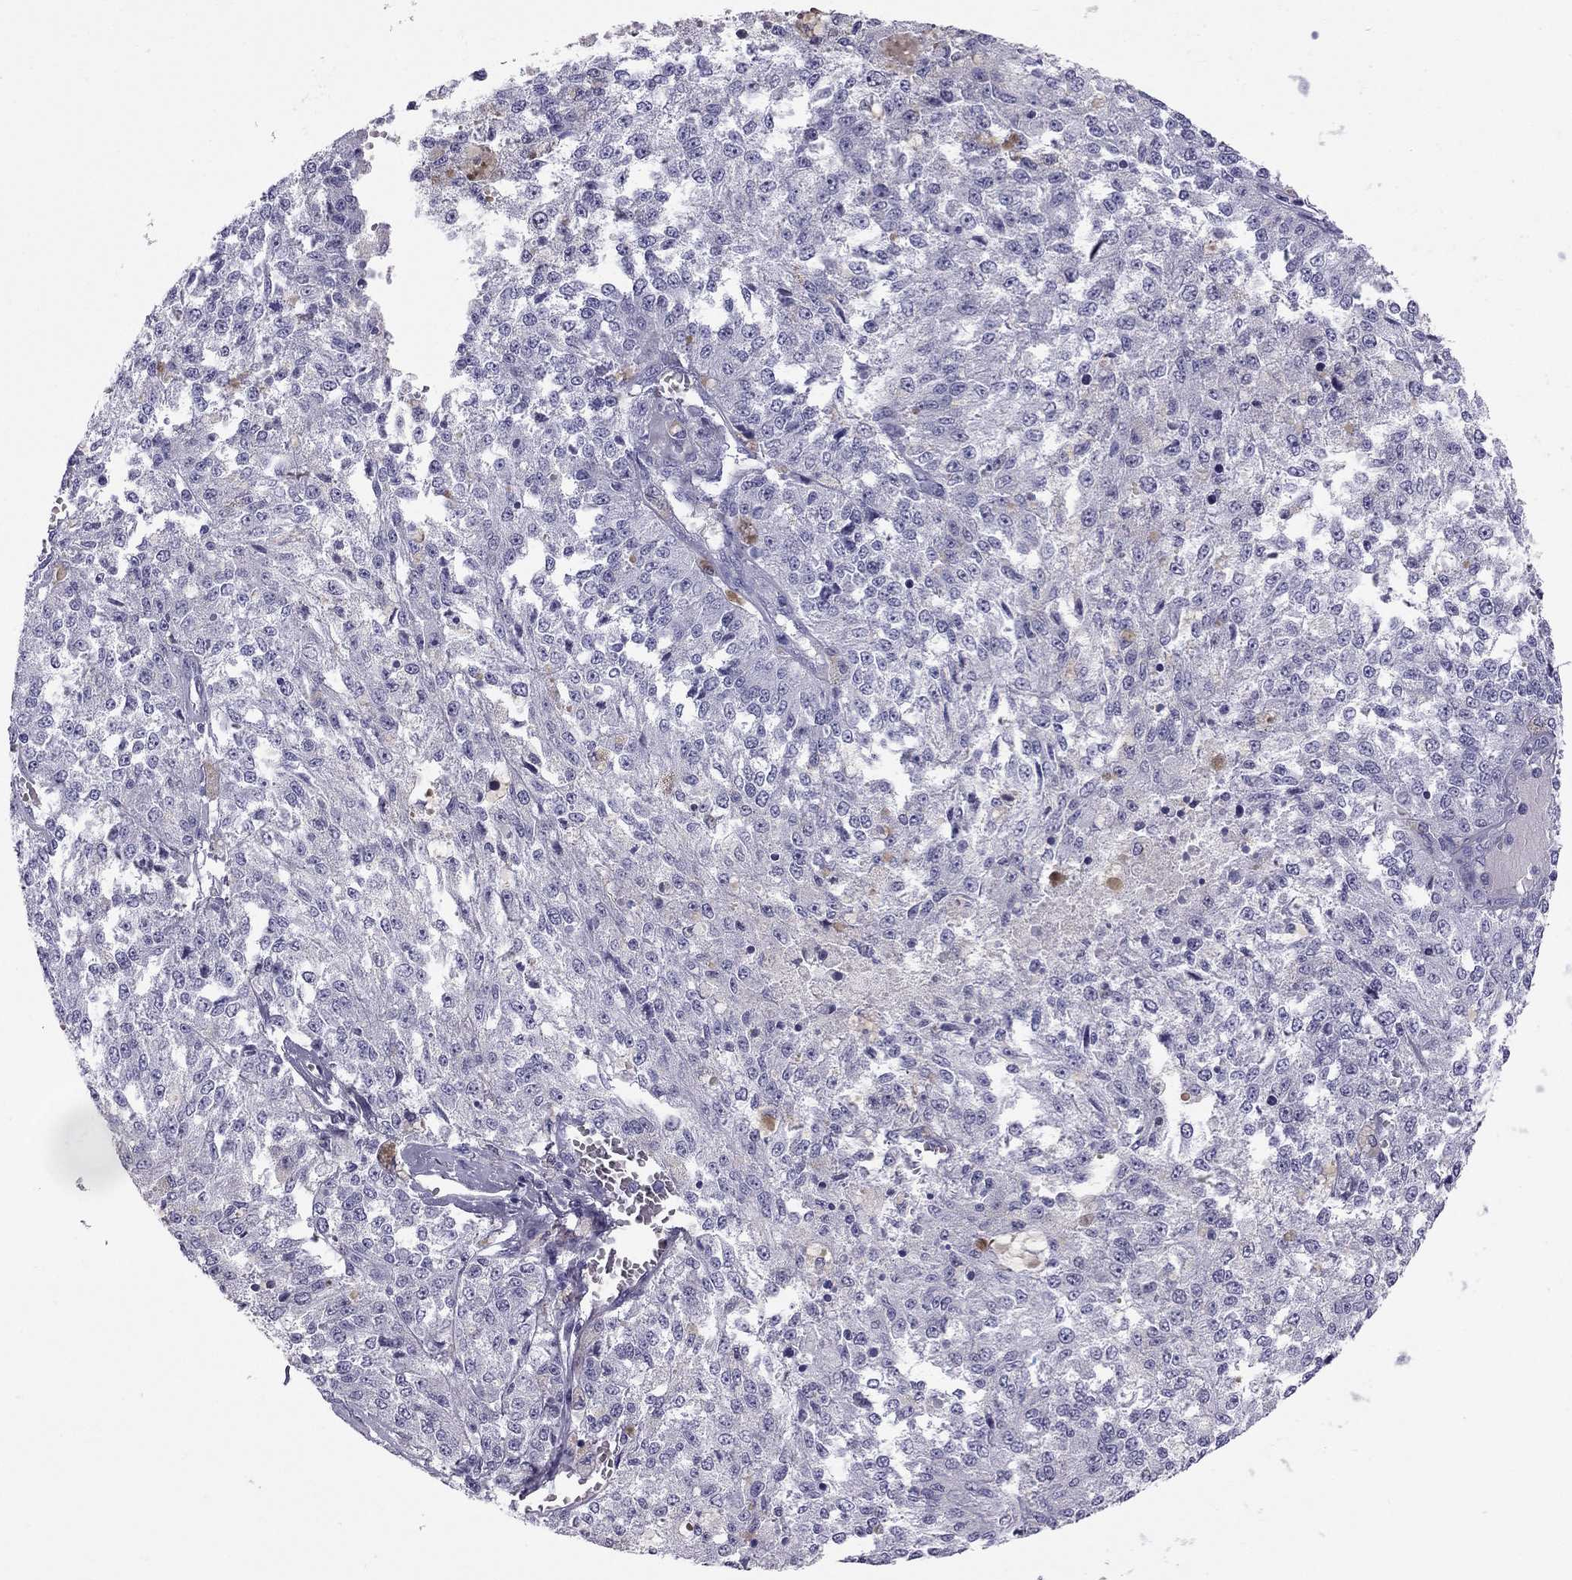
{"staining": {"intensity": "negative", "quantity": "none", "location": "none"}, "tissue": "melanoma", "cell_type": "Tumor cells", "image_type": "cancer", "snomed": [{"axis": "morphology", "description": "Malignant melanoma, Metastatic site"}, {"axis": "topography", "description": "Lymph node"}], "caption": "Malignant melanoma (metastatic site) was stained to show a protein in brown. There is no significant positivity in tumor cells.", "gene": "TRPM3", "patient": {"sex": "female", "age": 64}}